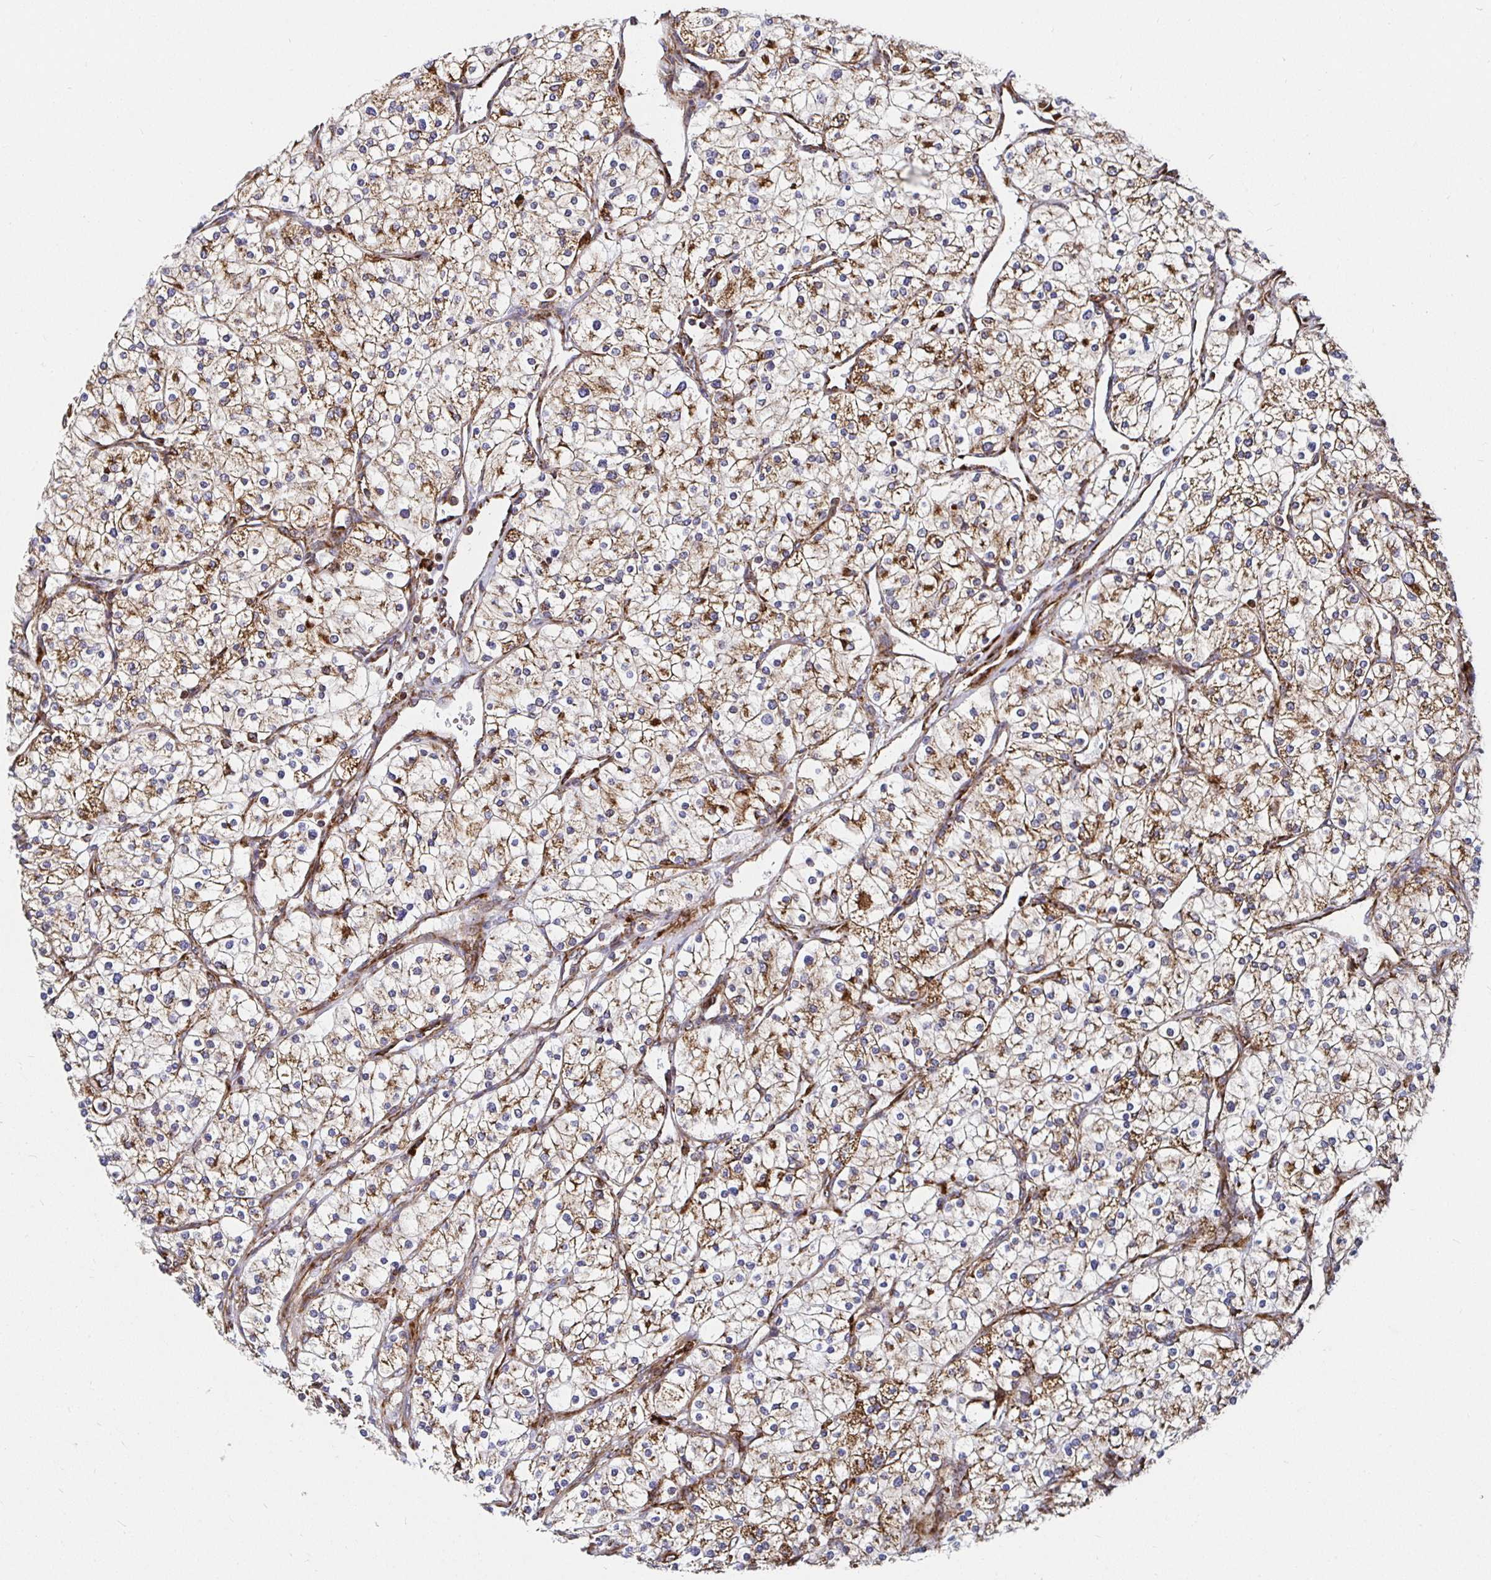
{"staining": {"intensity": "moderate", "quantity": ">75%", "location": "cytoplasmic/membranous"}, "tissue": "renal cancer", "cell_type": "Tumor cells", "image_type": "cancer", "snomed": [{"axis": "morphology", "description": "Adenocarcinoma, NOS"}, {"axis": "topography", "description": "Kidney"}], "caption": "IHC micrograph of human adenocarcinoma (renal) stained for a protein (brown), which shows medium levels of moderate cytoplasmic/membranous positivity in approximately >75% of tumor cells.", "gene": "SMYD3", "patient": {"sex": "male", "age": 80}}